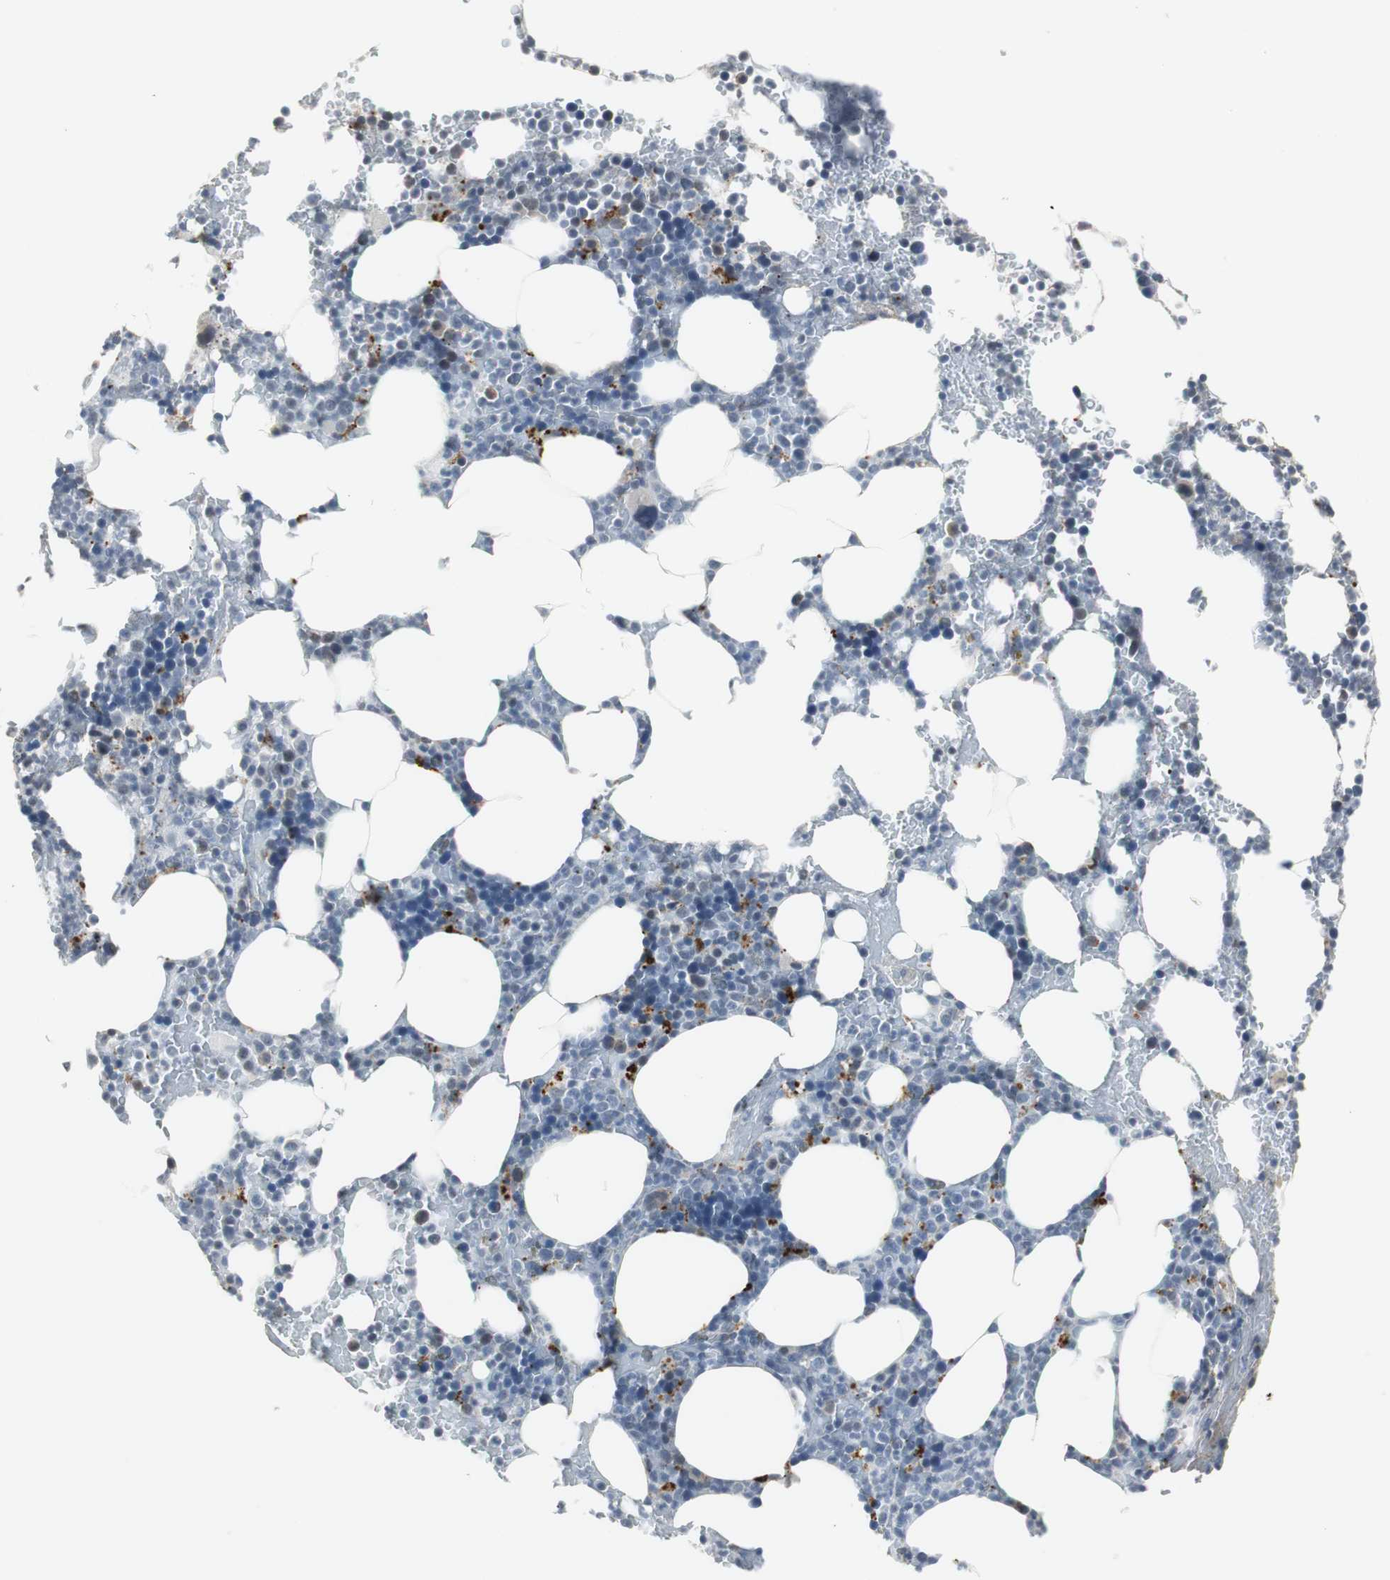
{"staining": {"intensity": "moderate", "quantity": "<25%", "location": "cytoplasmic/membranous"}, "tissue": "bone marrow", "cell_type": "Hematopoietic cells", "image_type": "normal", "snomed": [{"axis": "morphology", "description": "Normal tissue, NOS"}, {"axis": "topography", "description": "Bone marrow"}], "caption": "Hematopoietic cells display low levels of moderate cytoplasmic/membranous expression in approximately <25% of cells in unremarkable human bone marrow.", "gene": "NLGN1", "patient": {"sex": "female", "age": 66}}